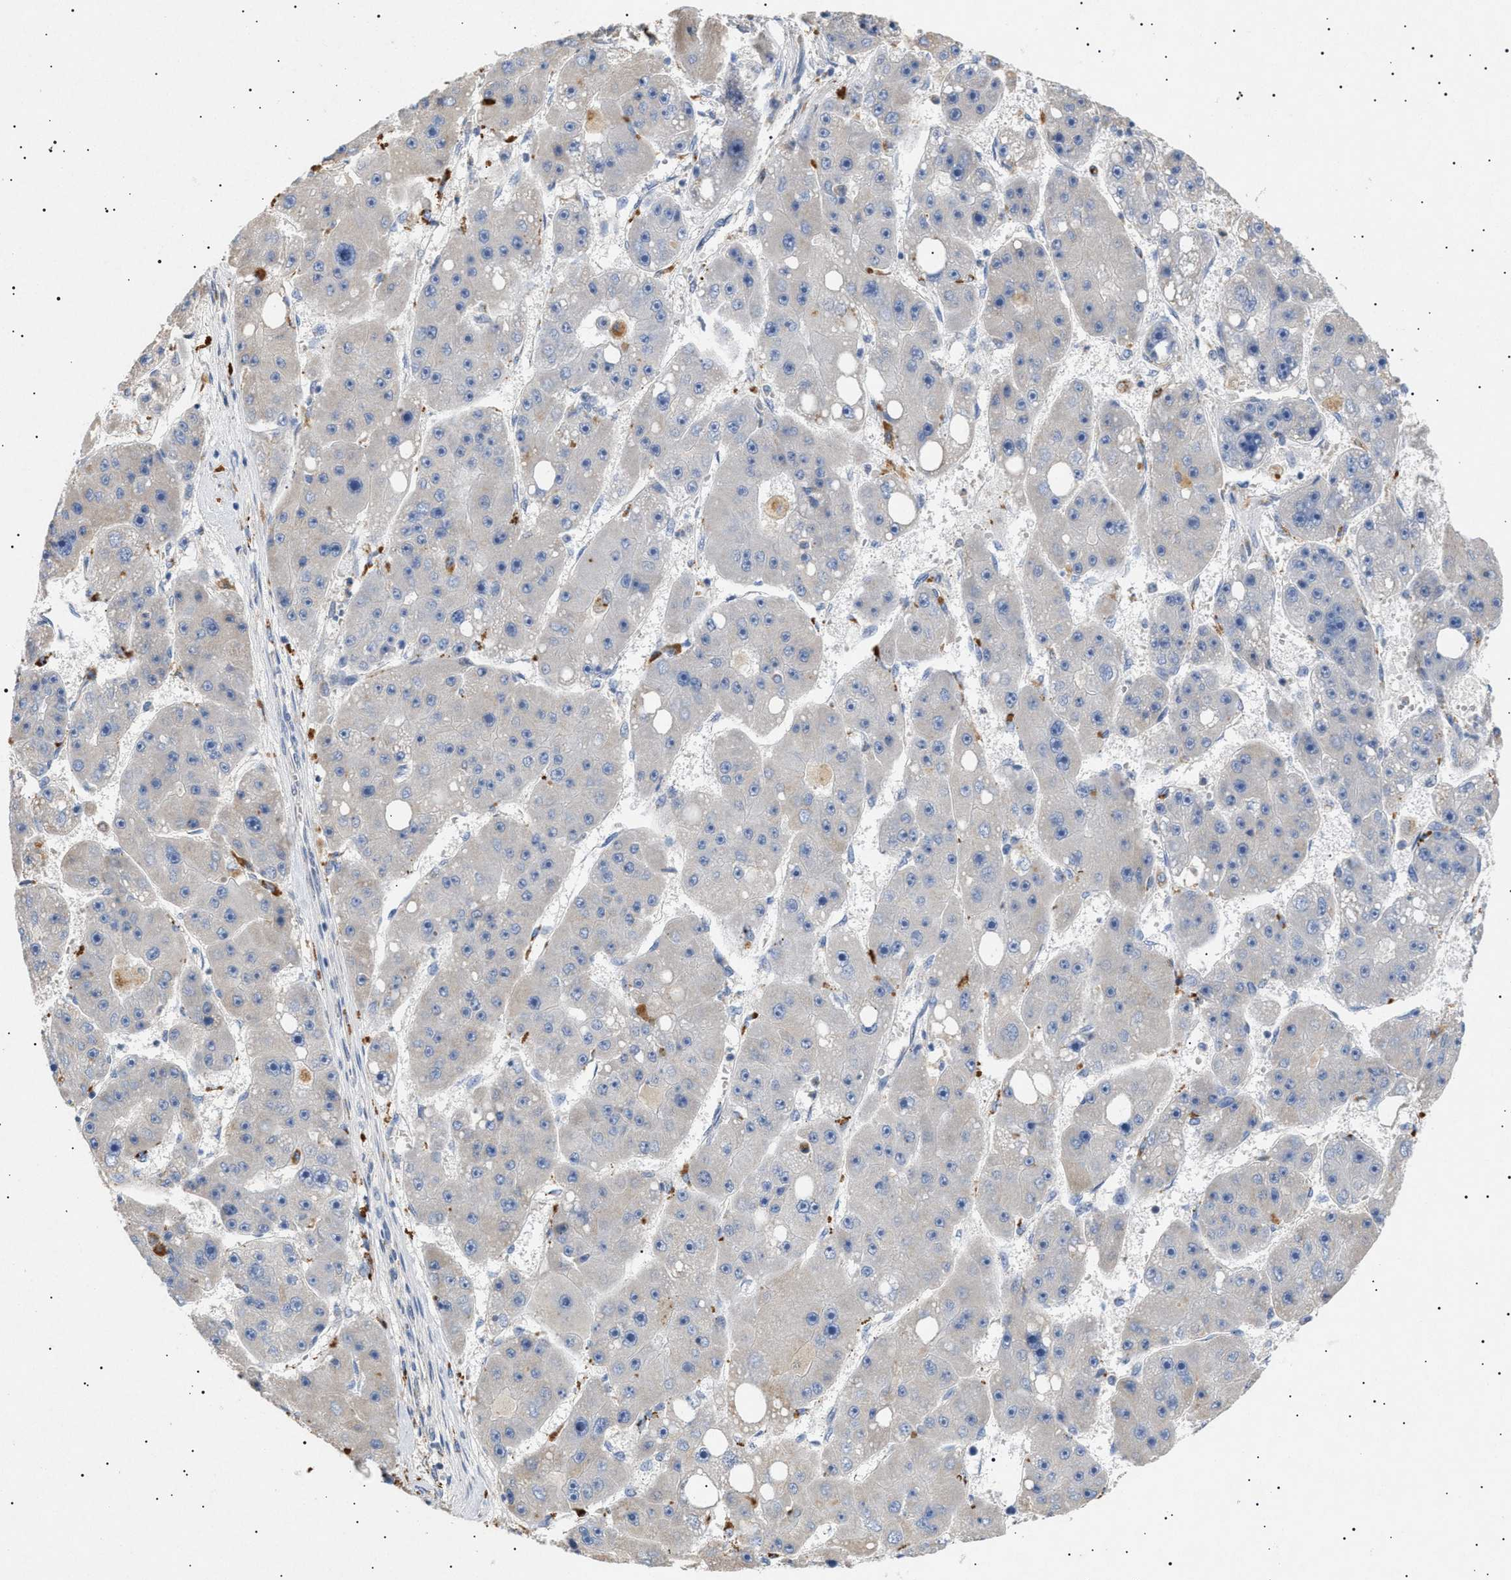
{"staining": {"intensity": "negative", "quantity": "none", "location": "none"}, "tissue": "liver cancer", "cell_type": "Tumor cells", "image_type": "cancer", "snomed": [{"axis": "morphology", "description": "Carcinoma, Hepatocellular, NOS"}, {"axis": "topography", "description": "Liver"}], "caption": "The micrograph demonstrates no significant staining in tumor cells of liver cancer (hepatocellular carcinoma). (DAB (3,3'-diaminobenzidine) IHC, high magnification).", "gene": "SIRT5", "patient": {"sex": "female", "age": 61}}